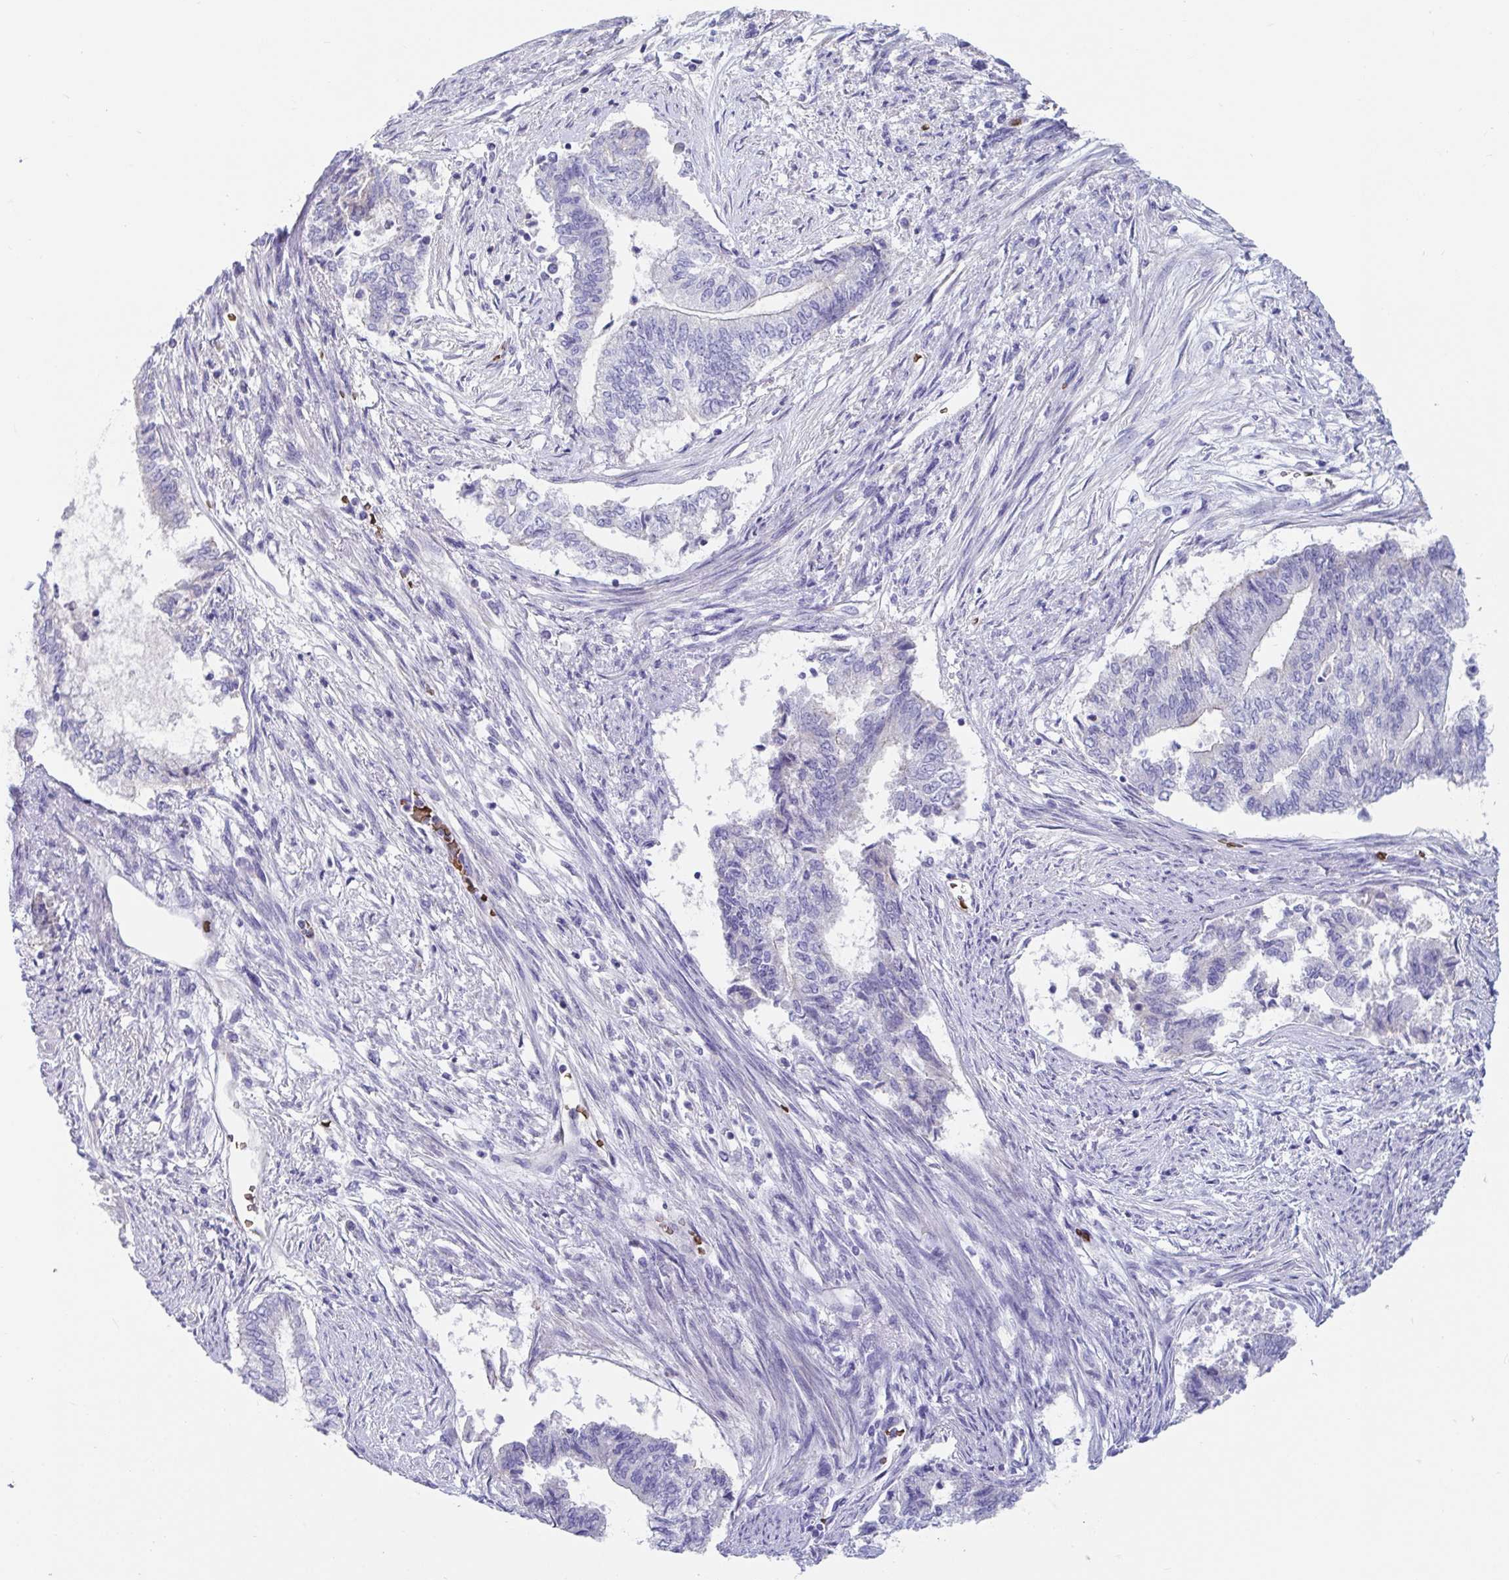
{"staining": {"intensity": "negative", "quantity": "none", "location": "none"}, "tissue": "endometrial cancer", "cell_type": "Tumor cells", "image_type": "cancer", "snomed": [{"axis": "morphology", "description": "Adenocarcinoma, NOS"}, {"axis": "topography", "description": "Endometrium"}], "caption": "IHC histopathology image of human endometrial cancer (adenocarcinoma) stained for a protein (brown), which demonstrates no positivity in tumor cells. Nuclei are stained in blue.", "gene": "TTC30B", "patient": {"sex": "female", "age": 65}}